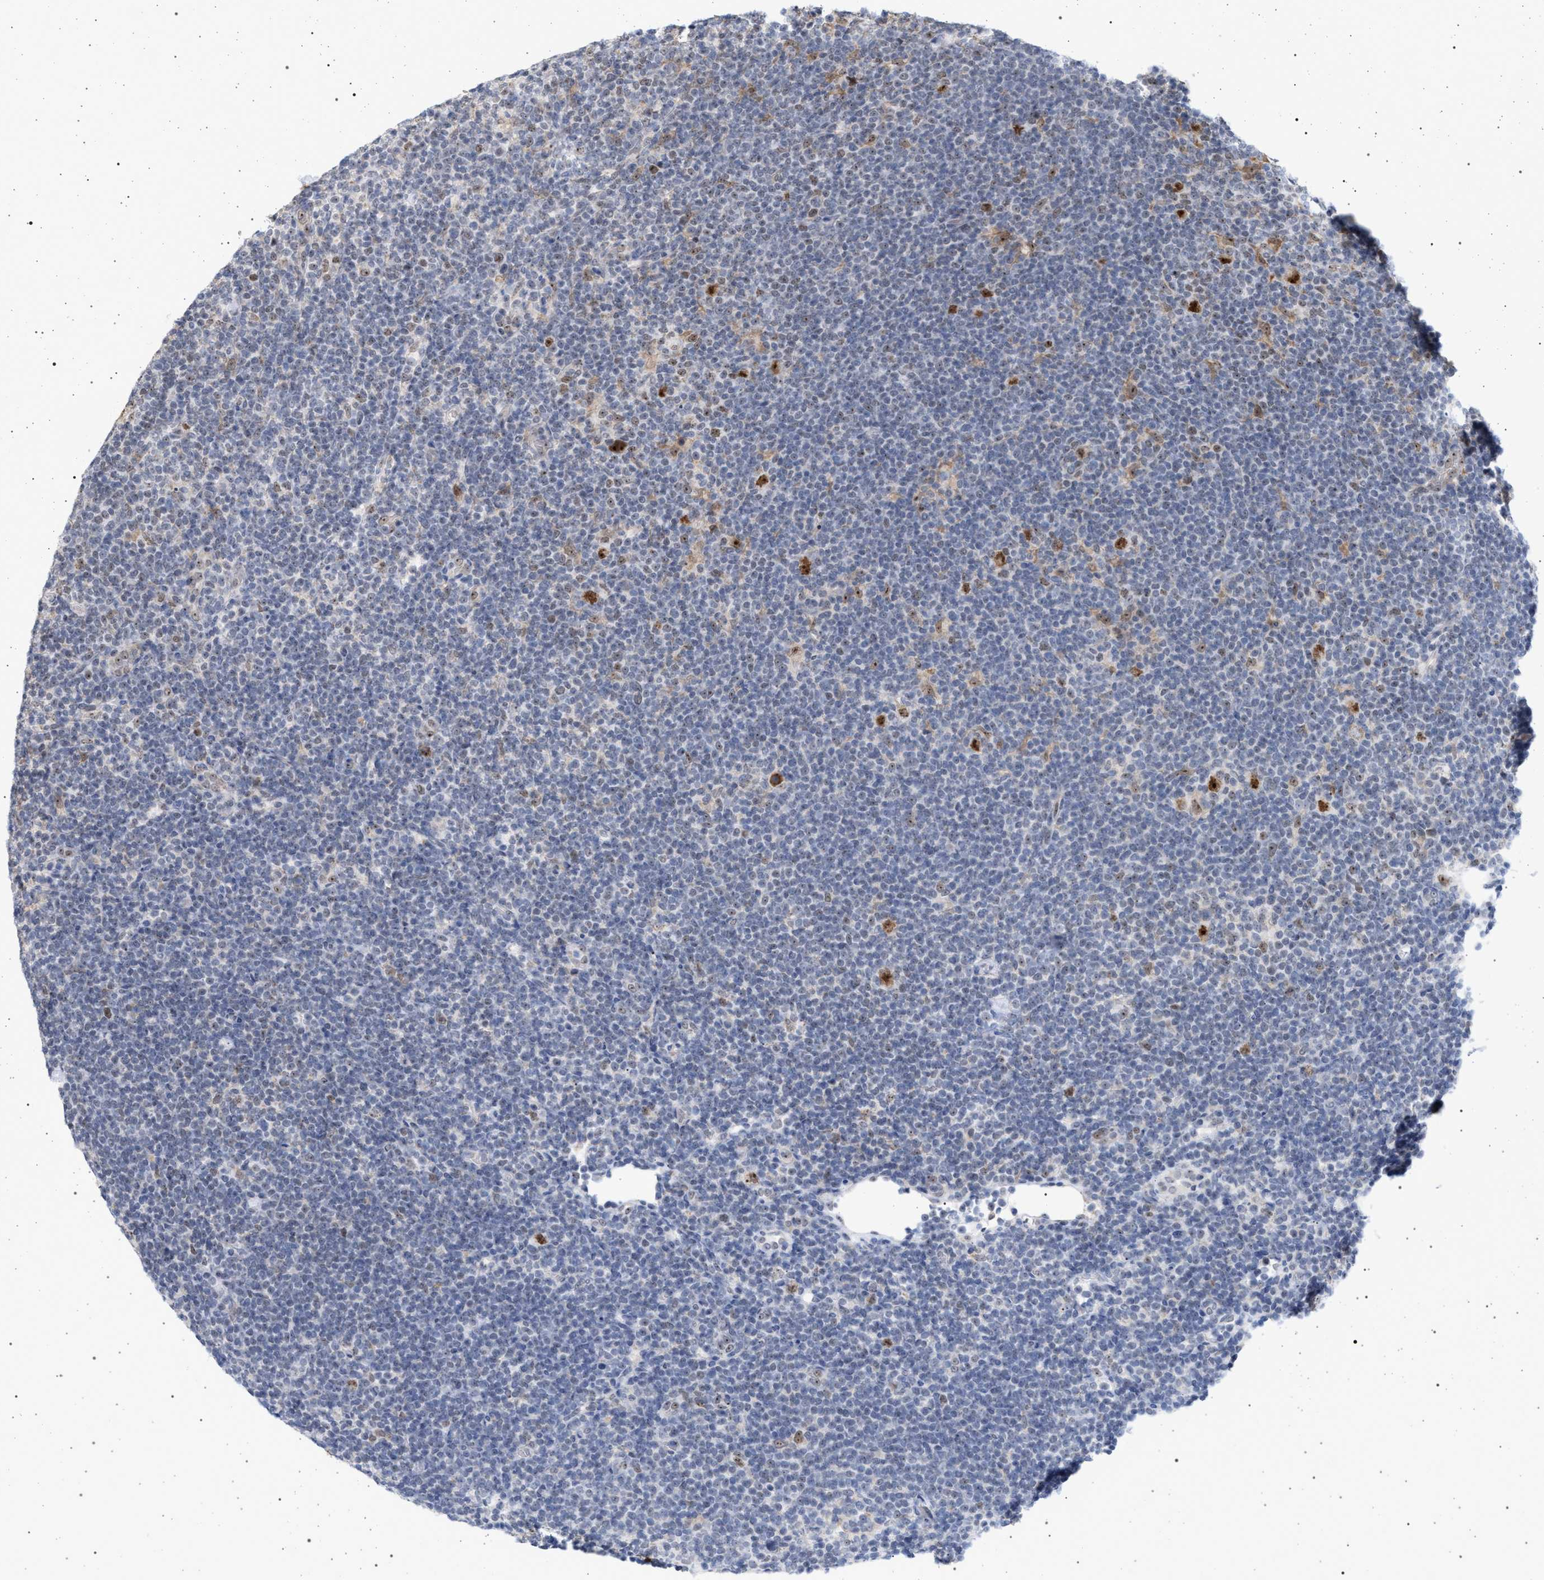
{"staining": {"intensity": "strong", "quantity": ">75%", "location": "cytoplasmic/membranous,nuclear"}, "tissue": "lymphoma", "cell_type": "Tumor cells", "image_type": "cancer", "snomed": [{"axis": "morphology", "description": "Hodgkin's disease, NOS"}, {"axis": "topography", "description": "Lymph node"}], "caption": "A histopathology image of human lymphoma stained for a protein exhibits strong cytoplasmic/membranous and nuclear brown staining in tumor cells. (IHC, brightfield microscopy, high magnification).", "gene": "ELAC2", "patient": {"sex": "female", "age": 57}}